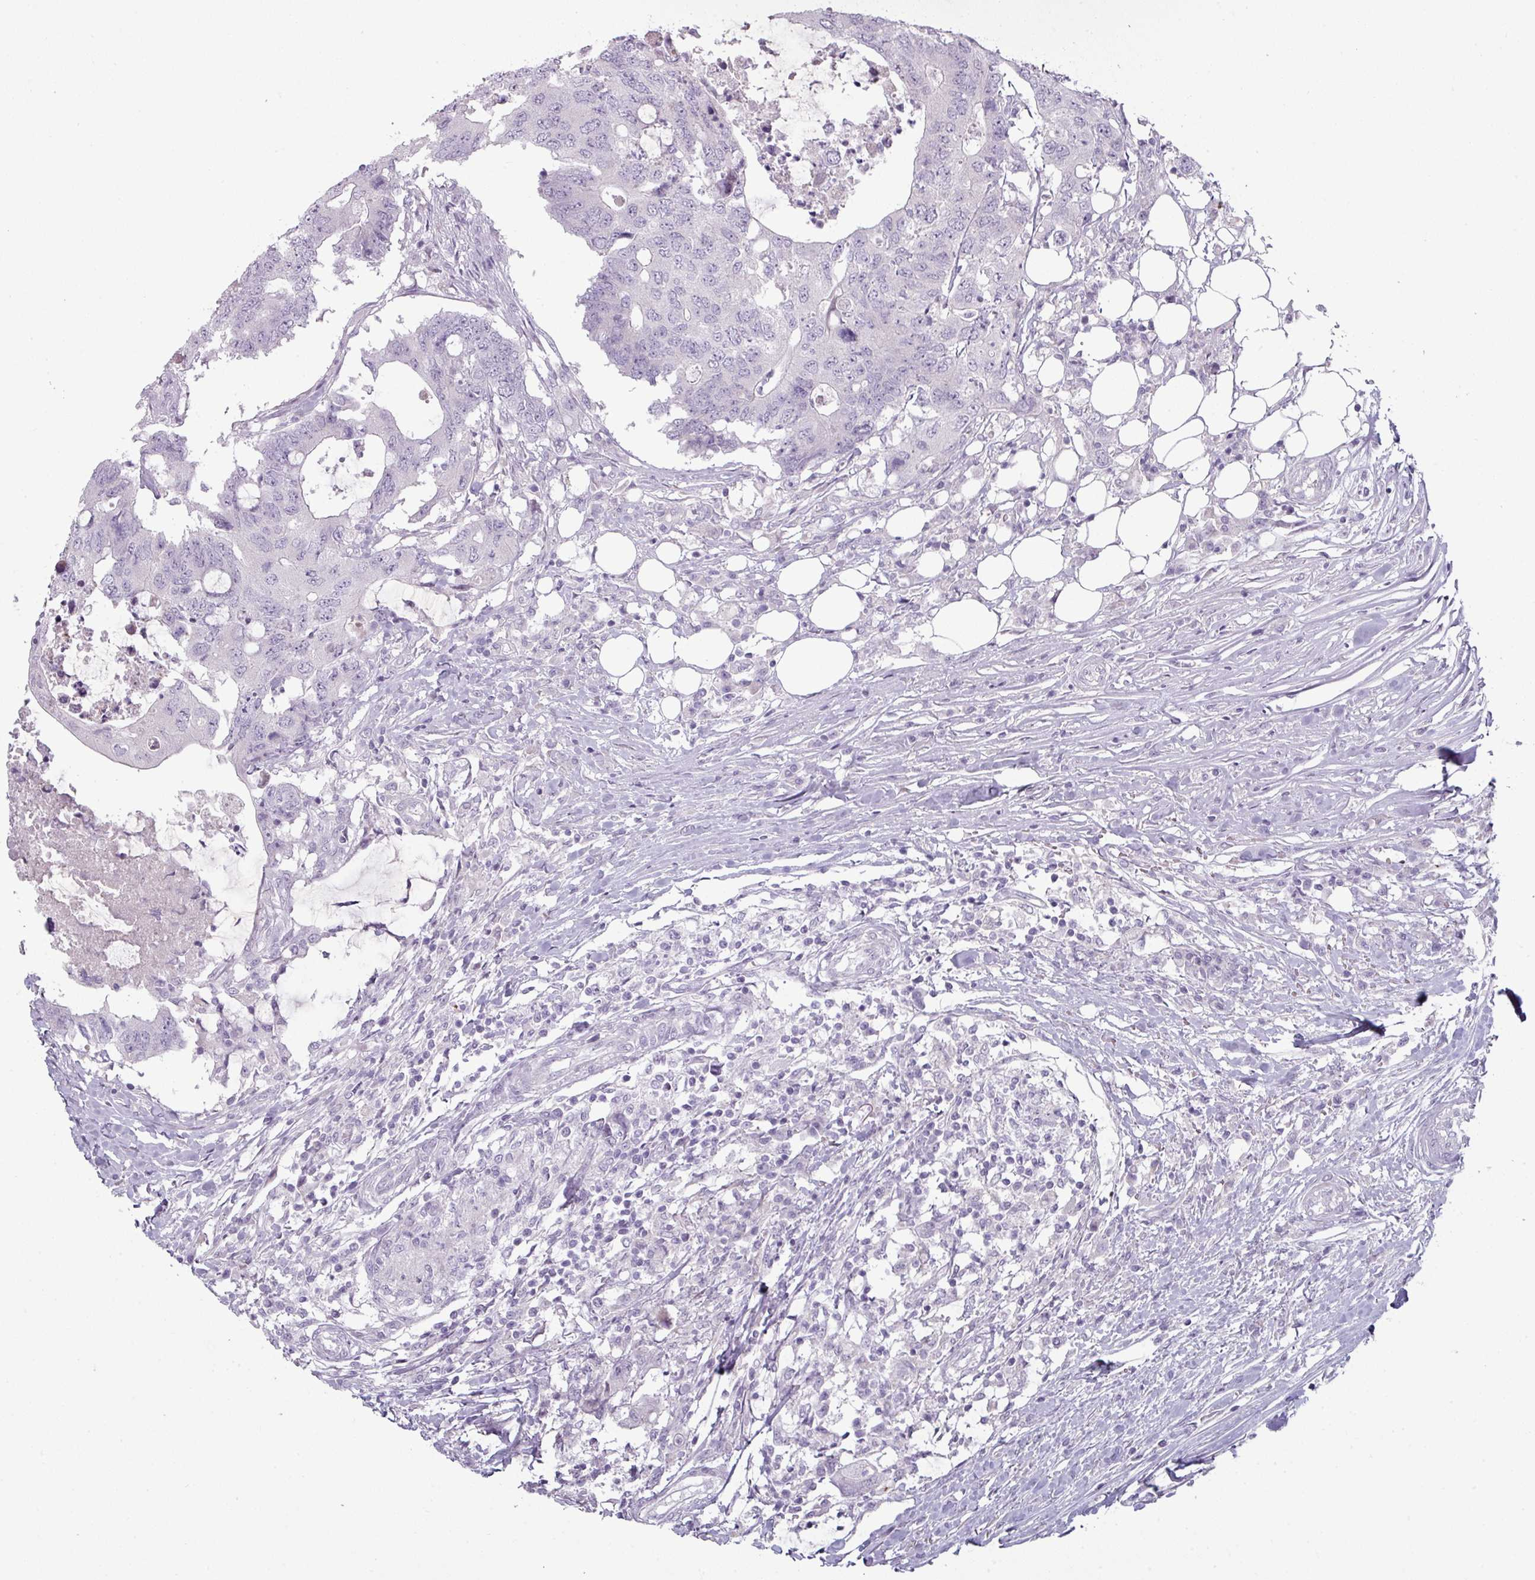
{"staining": {"intensity": "negative", "quantity": "none", "location": "none"}, "tissue": "colorectal cancer", "cell_type": "Tumor cells", "image_type": "cancer", "snomed": [{"axis": "morphology", "description": "Adenocarcinoma, NOS"}, {"axis": "topography", "description": "Colon"}], "caption": "The photomicrograph displays no significant staining in tumor cells of adenocarcinoma (colorectal).", "gene": "ZNF615", "patient": {"sex": "male", "age": 71}}